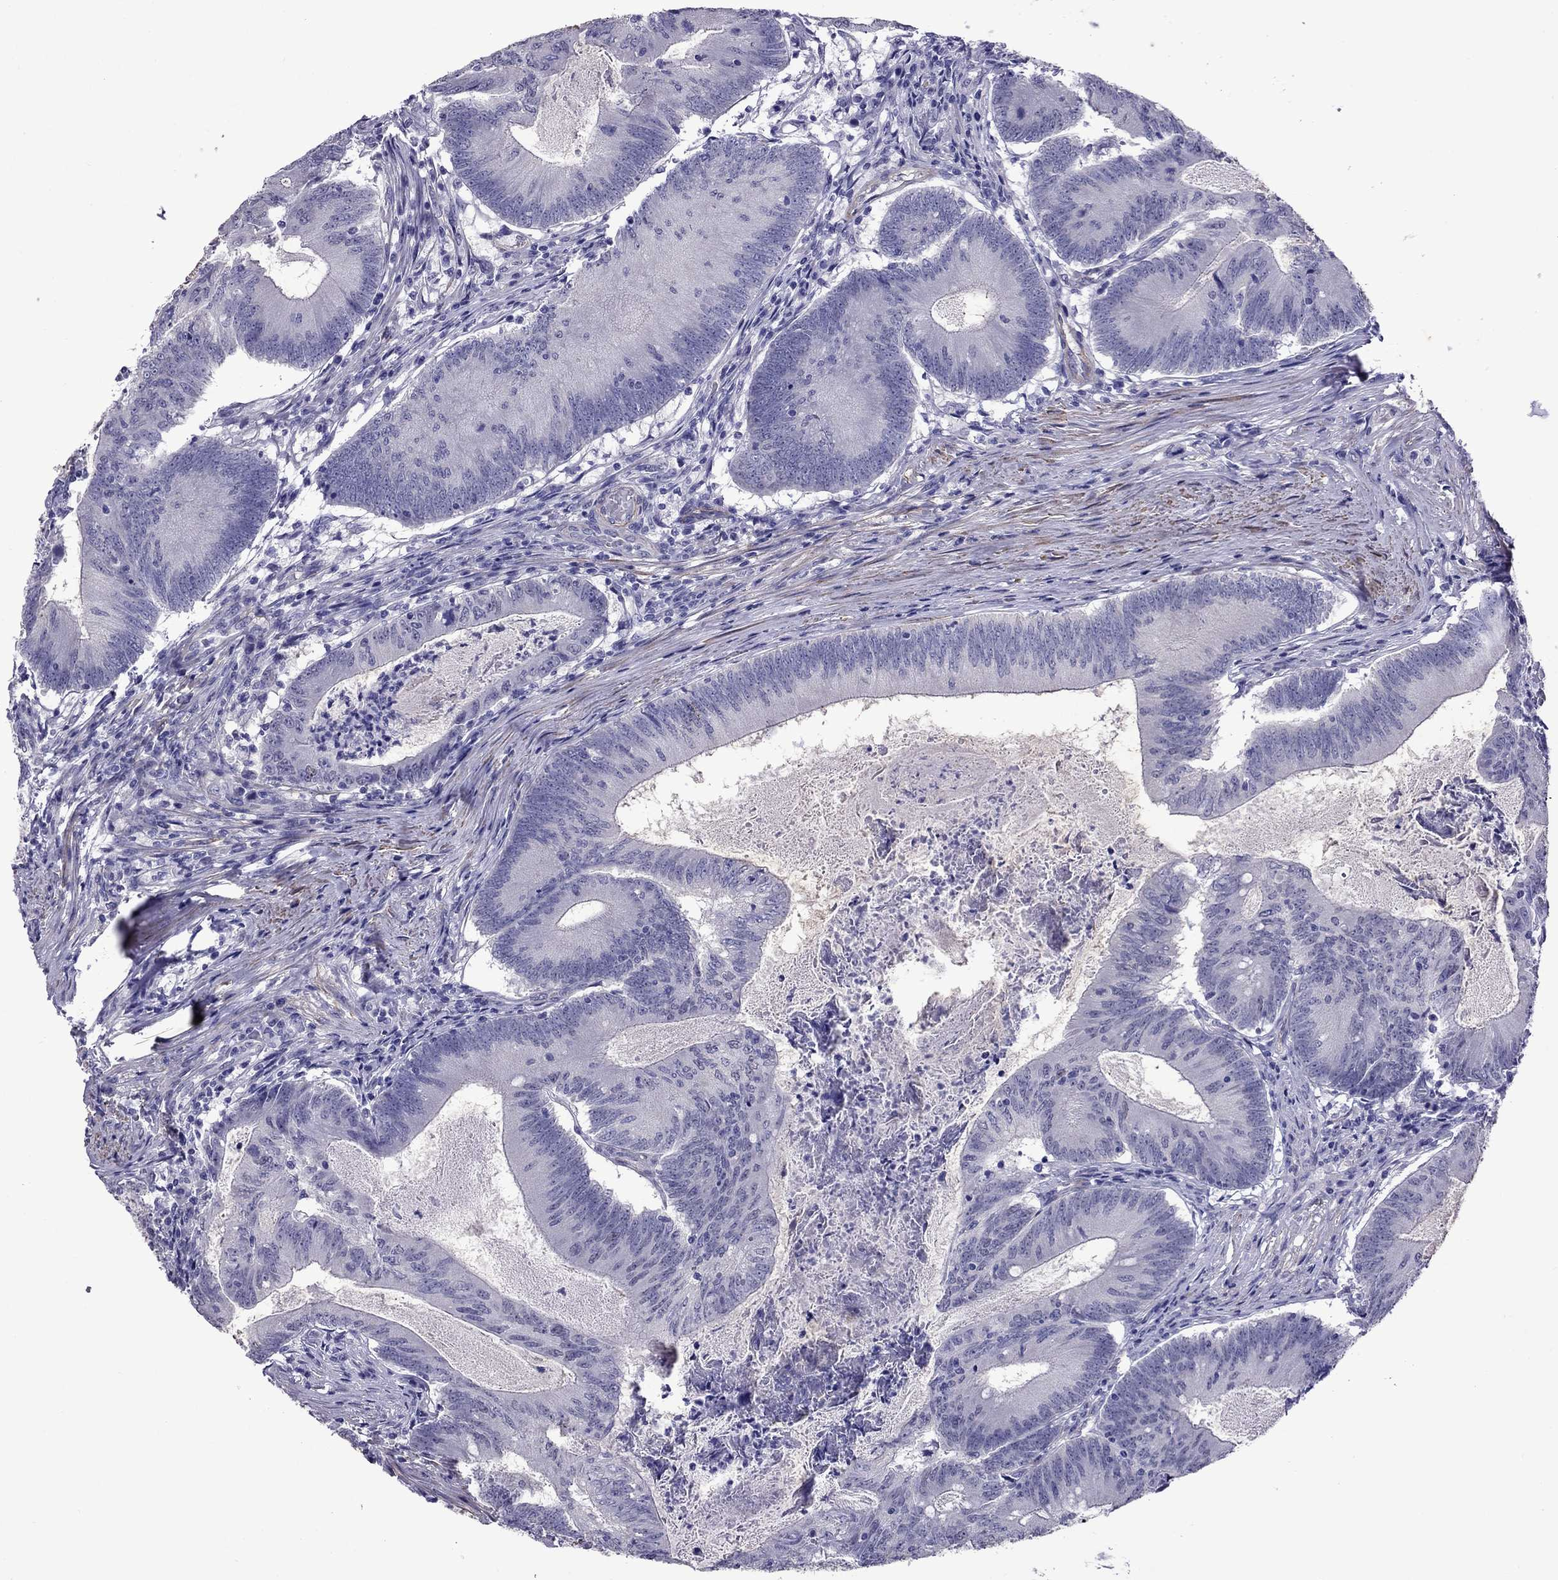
{"staining": {"intensity": "negative", "quantity": "none", "location": "none"}, "tissue": "colorectal cancer", "cell_type": "Tumor cells", "image_type": "cancer", "snomed": [{"axis": "morphology", "description": "Adenocarcinoma, NOS"}, {"axis": "topography", "description": "Colon"}], "caption": "Immunohistochemistry (IHC) micrograph of neoplastic tissue: colorectal adenocarcinoma stained with DAB (3,3'-diaminobenzidine) exhibits no significant protein positivity in tumor cells.", "gene": "CHRNA5", "patient": {"sex": "female", "age": 70}}